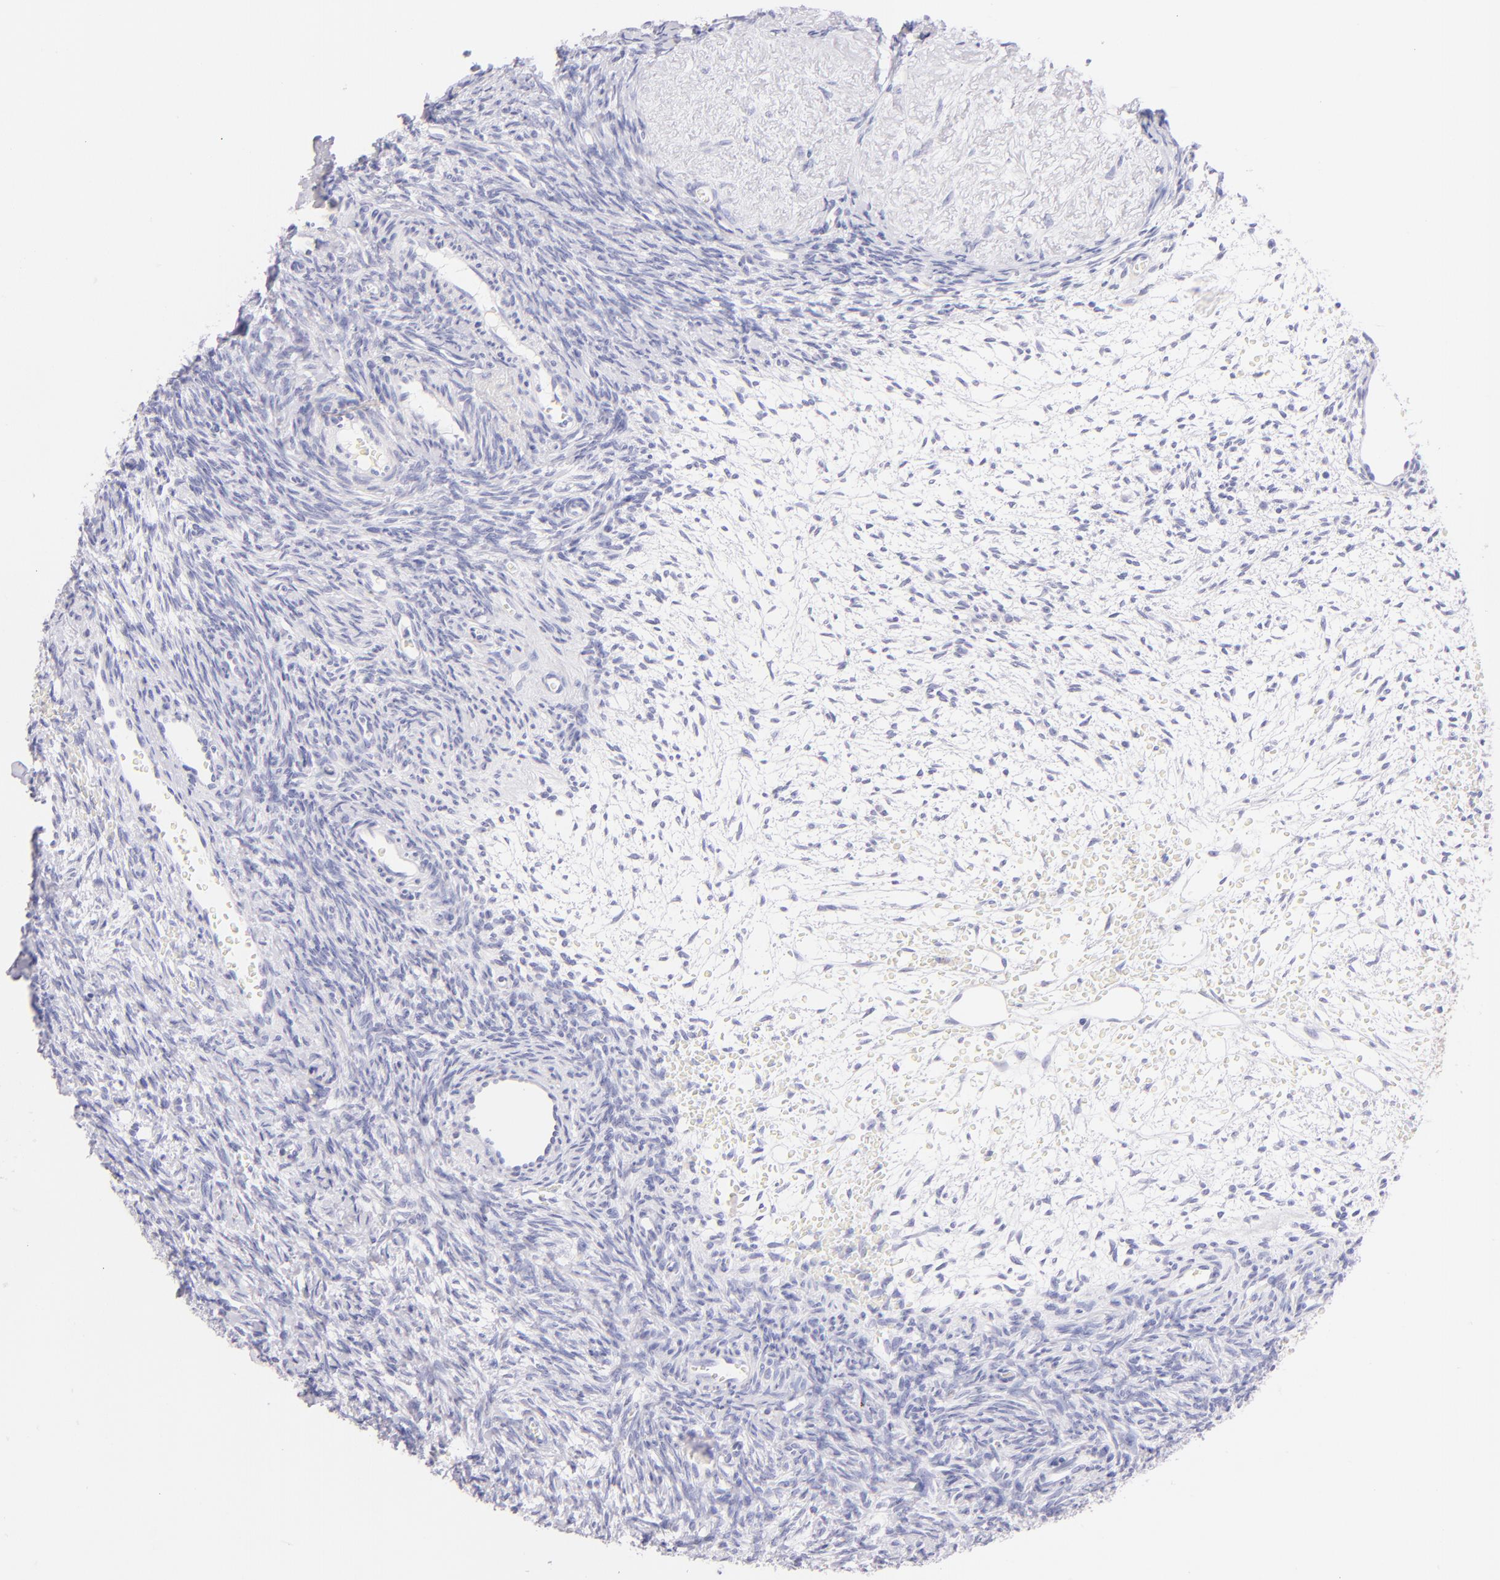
{"staining": {"intensity": "negative", "quantity": "none", "location": "none"}, "tissue": "ovary", "cell_type": "Ovarian stroma cells", "image_type": "normal", "snomed": [{"axis": "morphology", "description": "Normal tissue, NOS"}, {"axis": "topography", "description": "Ovary"}], "caption": "Ovary stained for a protein using IHC shows no expression ovarian stroma cells.", "gene": "SDC1", "patient": {"sex": "female", "age": 39}}